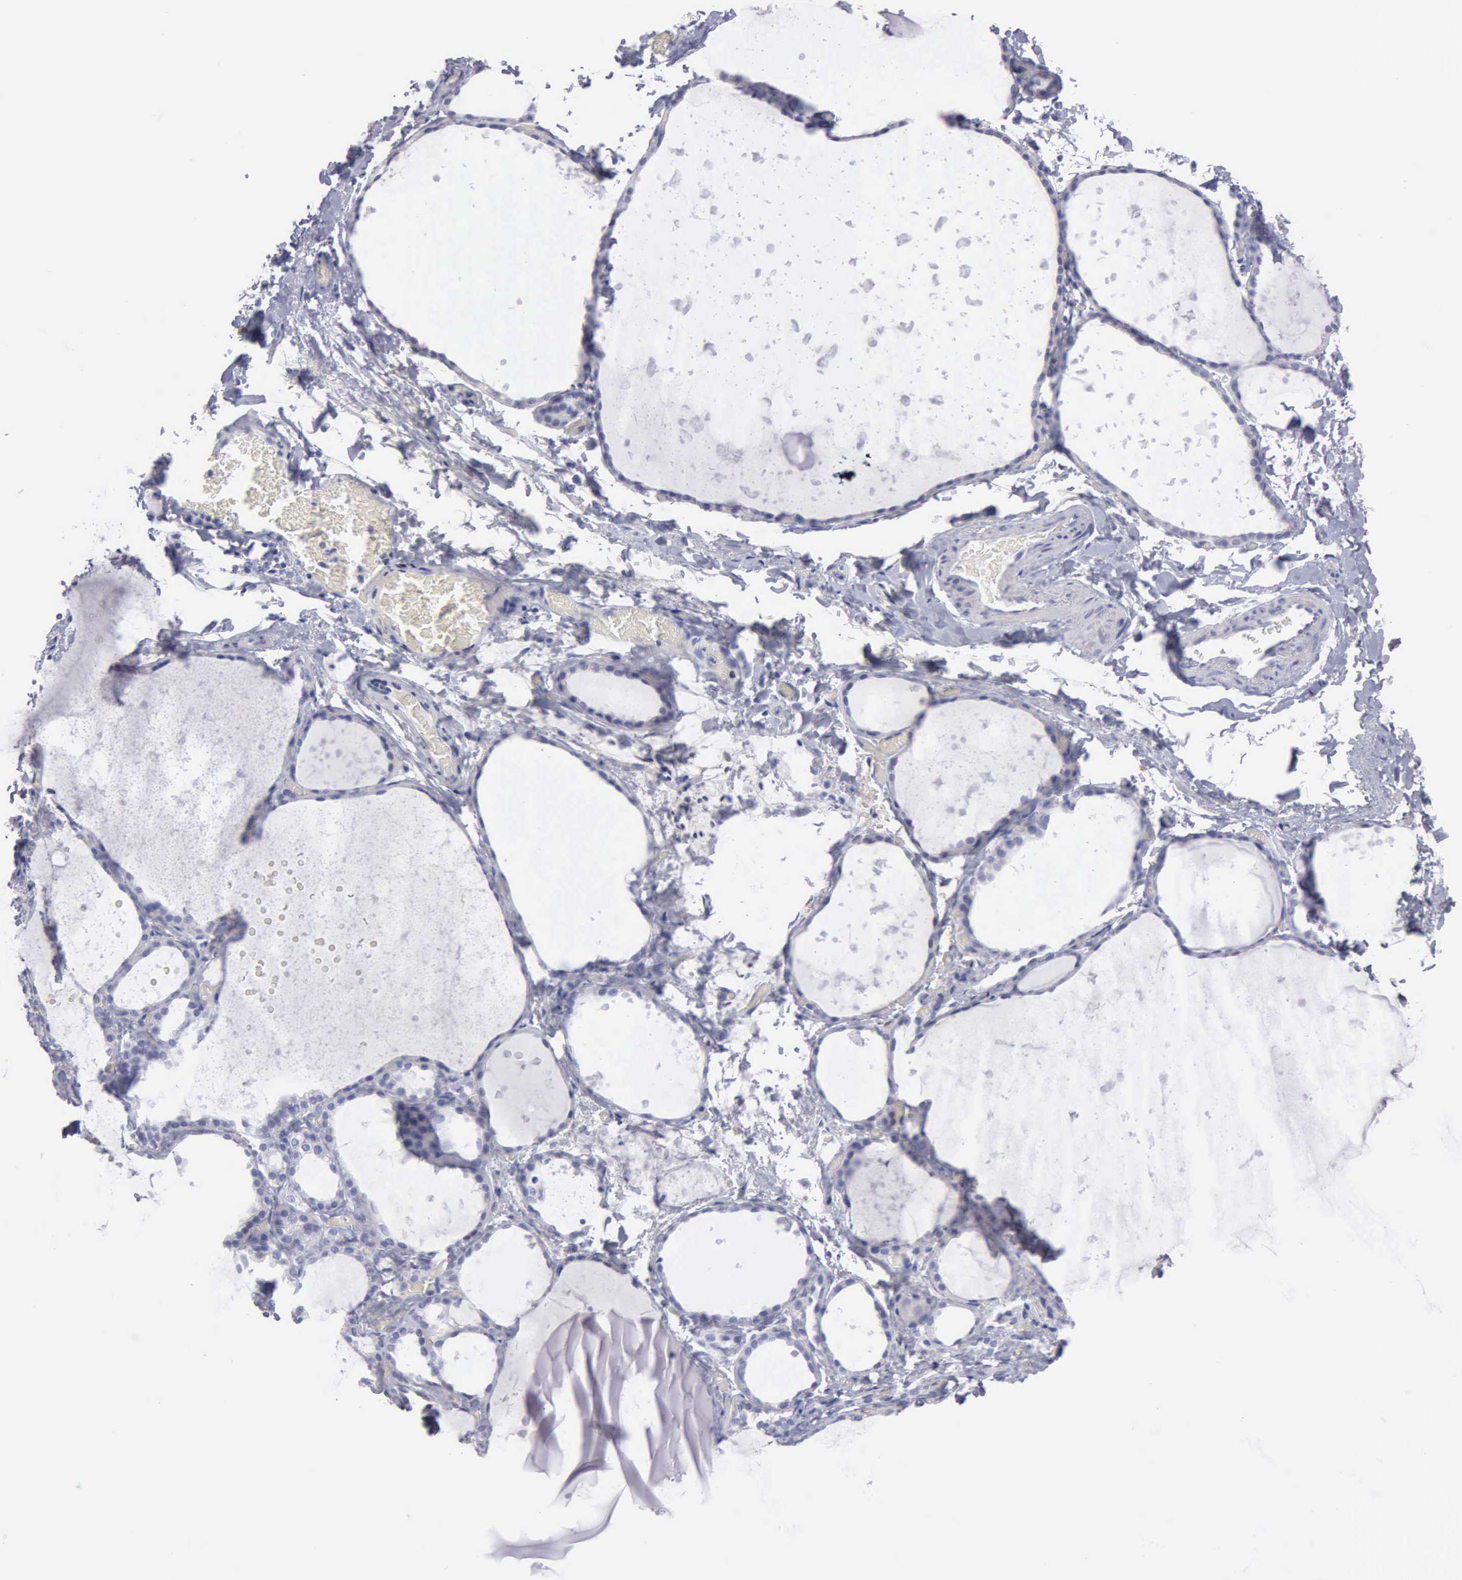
{"staining": {"intensity": "negative", "quantity": "none", "location": "none"}, "tissue": "thyroid gland", "cell_type": "Glandular cells", "image_type": "normal", "snomed": [{"axis": "morphology", "description": "Normal tissue, NOS"}, {"axis": "topography", "description": "Thyroid gland"}], "caption": "IHC of benign human thyroid gland displays no staining in glandular cells. (Stains: DAB immunohistochemistry with hematoxylin counter stain, Microscopy: brightfield microscopy at high magnification).", "gene": "TYRP1", "patient": {"sex": "male", "age": 76}}